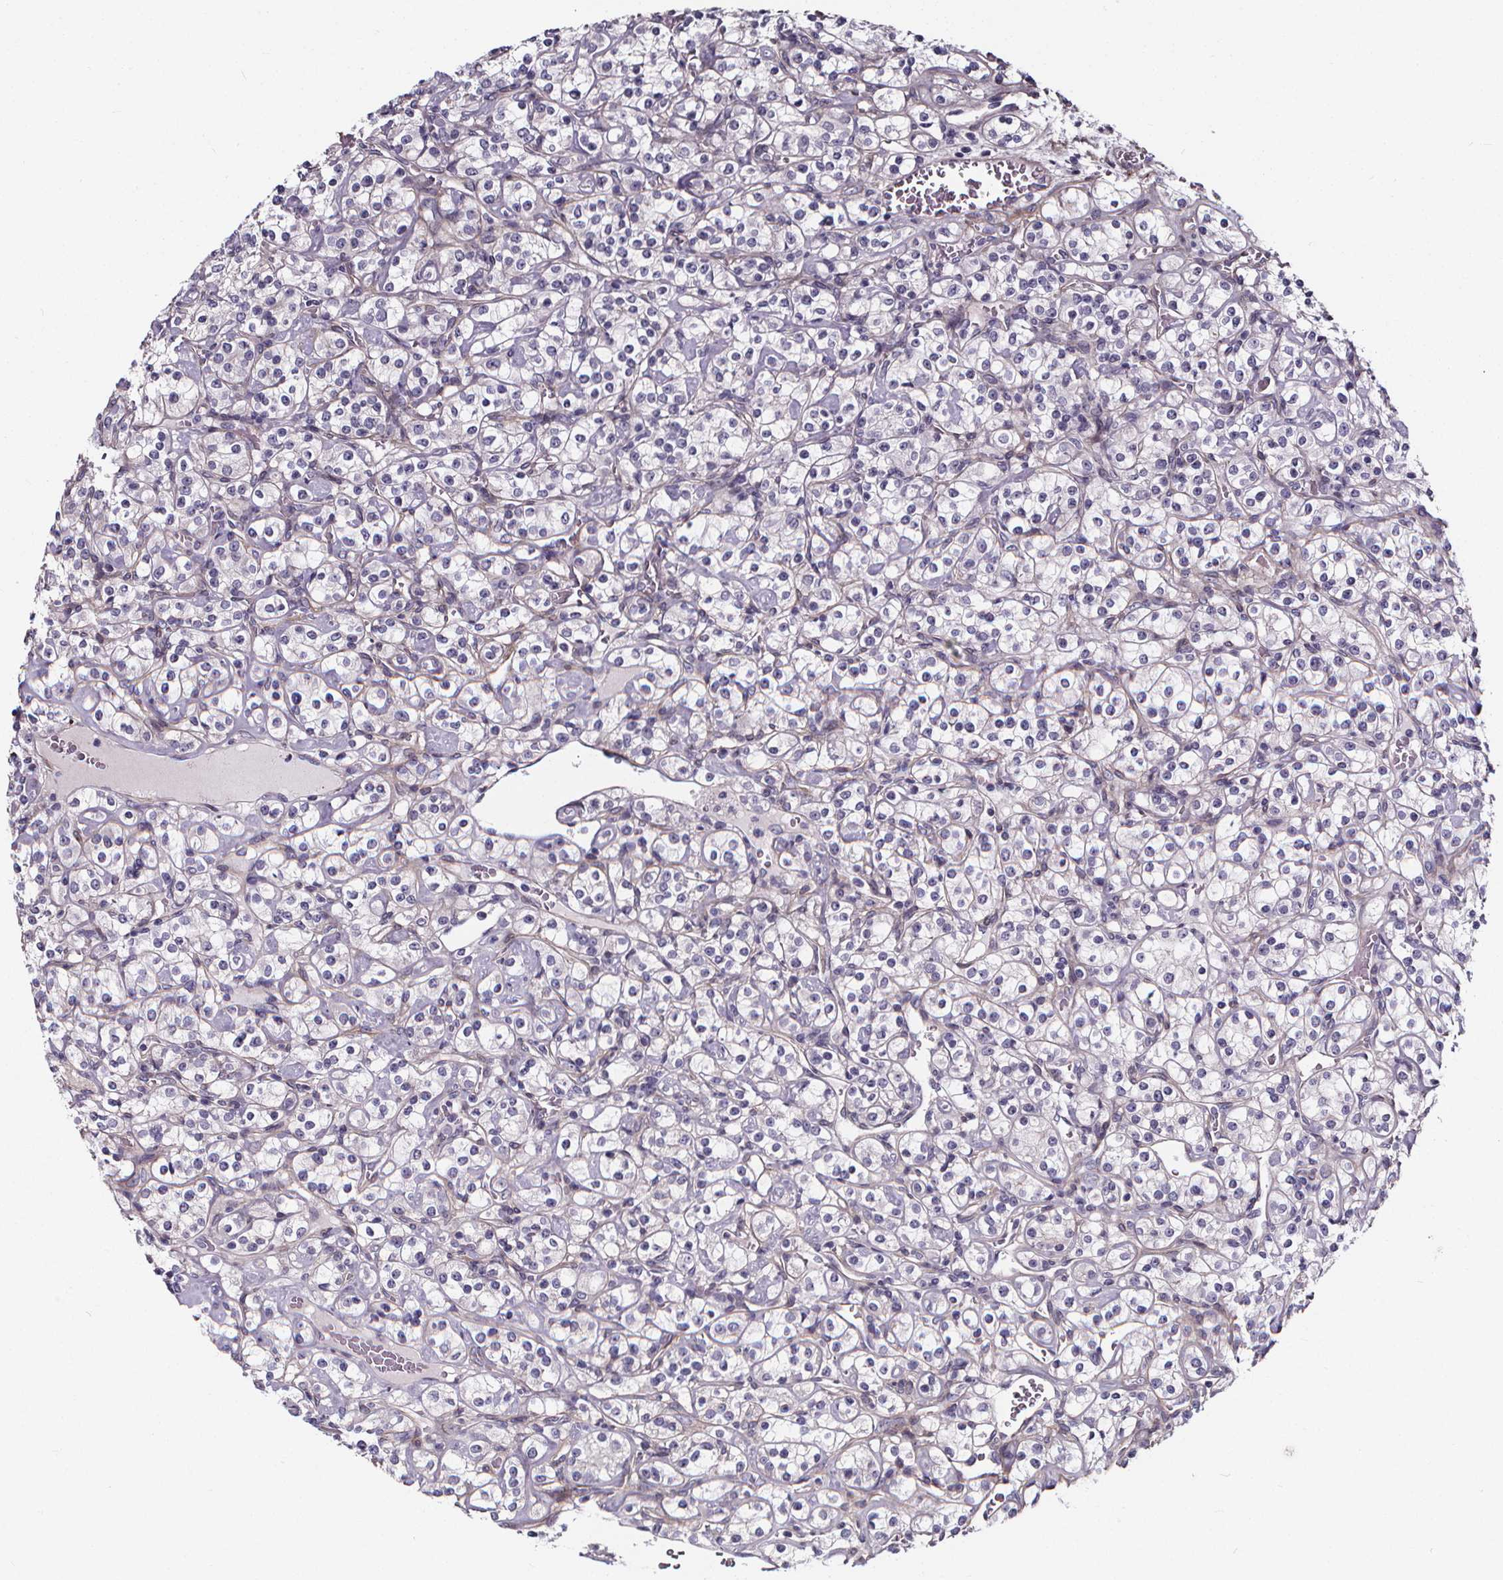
{"staining": {"intensity": "negative", "quantity": "none", "location": "none"}, "tissue": "renal cancer", "cell_type": "Tumor cells", "image_type": "cancer", "snomed": [{"axis": "morphology", "description": "Adenocarcinoma, NOS"}, {"axis": "topography", "description": "Kidney"}], "caption": "Tumor cells show no significant protein positivity in renal cancer.", "gene": "AEBP1", "patient": {"sex": "male", "age": 77}}